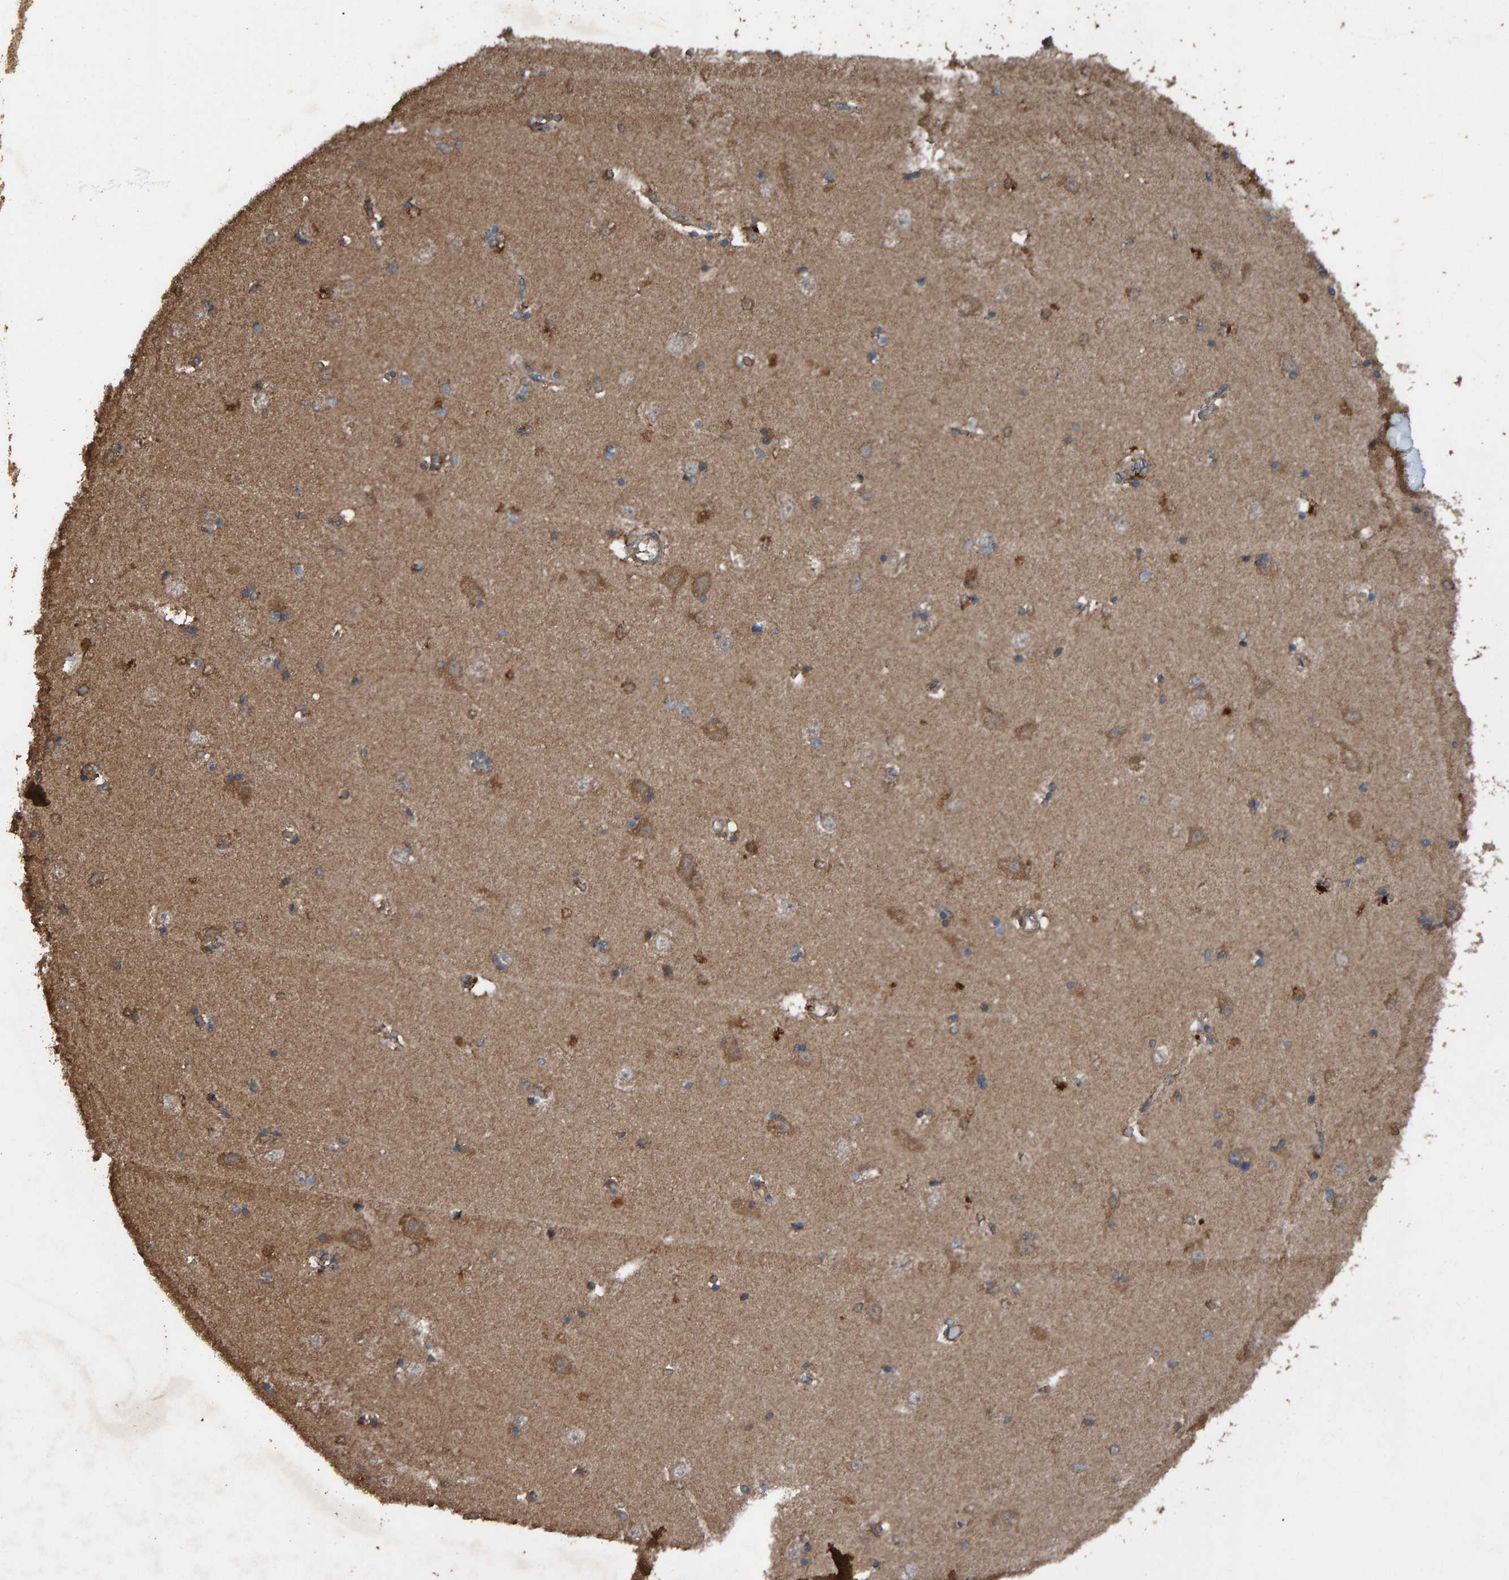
{"staining": {"intensity": "moderate", "quantity": ">75%", "location": "cytoplasmic/membranous"}, "tissue": "hippocampus", "cell_type": "Glial cells", "image_type": "normal", "snomed": [{"axis": "morphology", "description": "Normal tissue, NOS"}, {"axis": "topography", "description": "Hippocampus"}], "caption": "Immunohistochemical staining of normal hippocampus displays medium levels of moderate cytoplasmic/membranous positivity in about >75% of glial cells.", "gene": "DUS1L", "patient": {"sex": "male", "age": 45}}